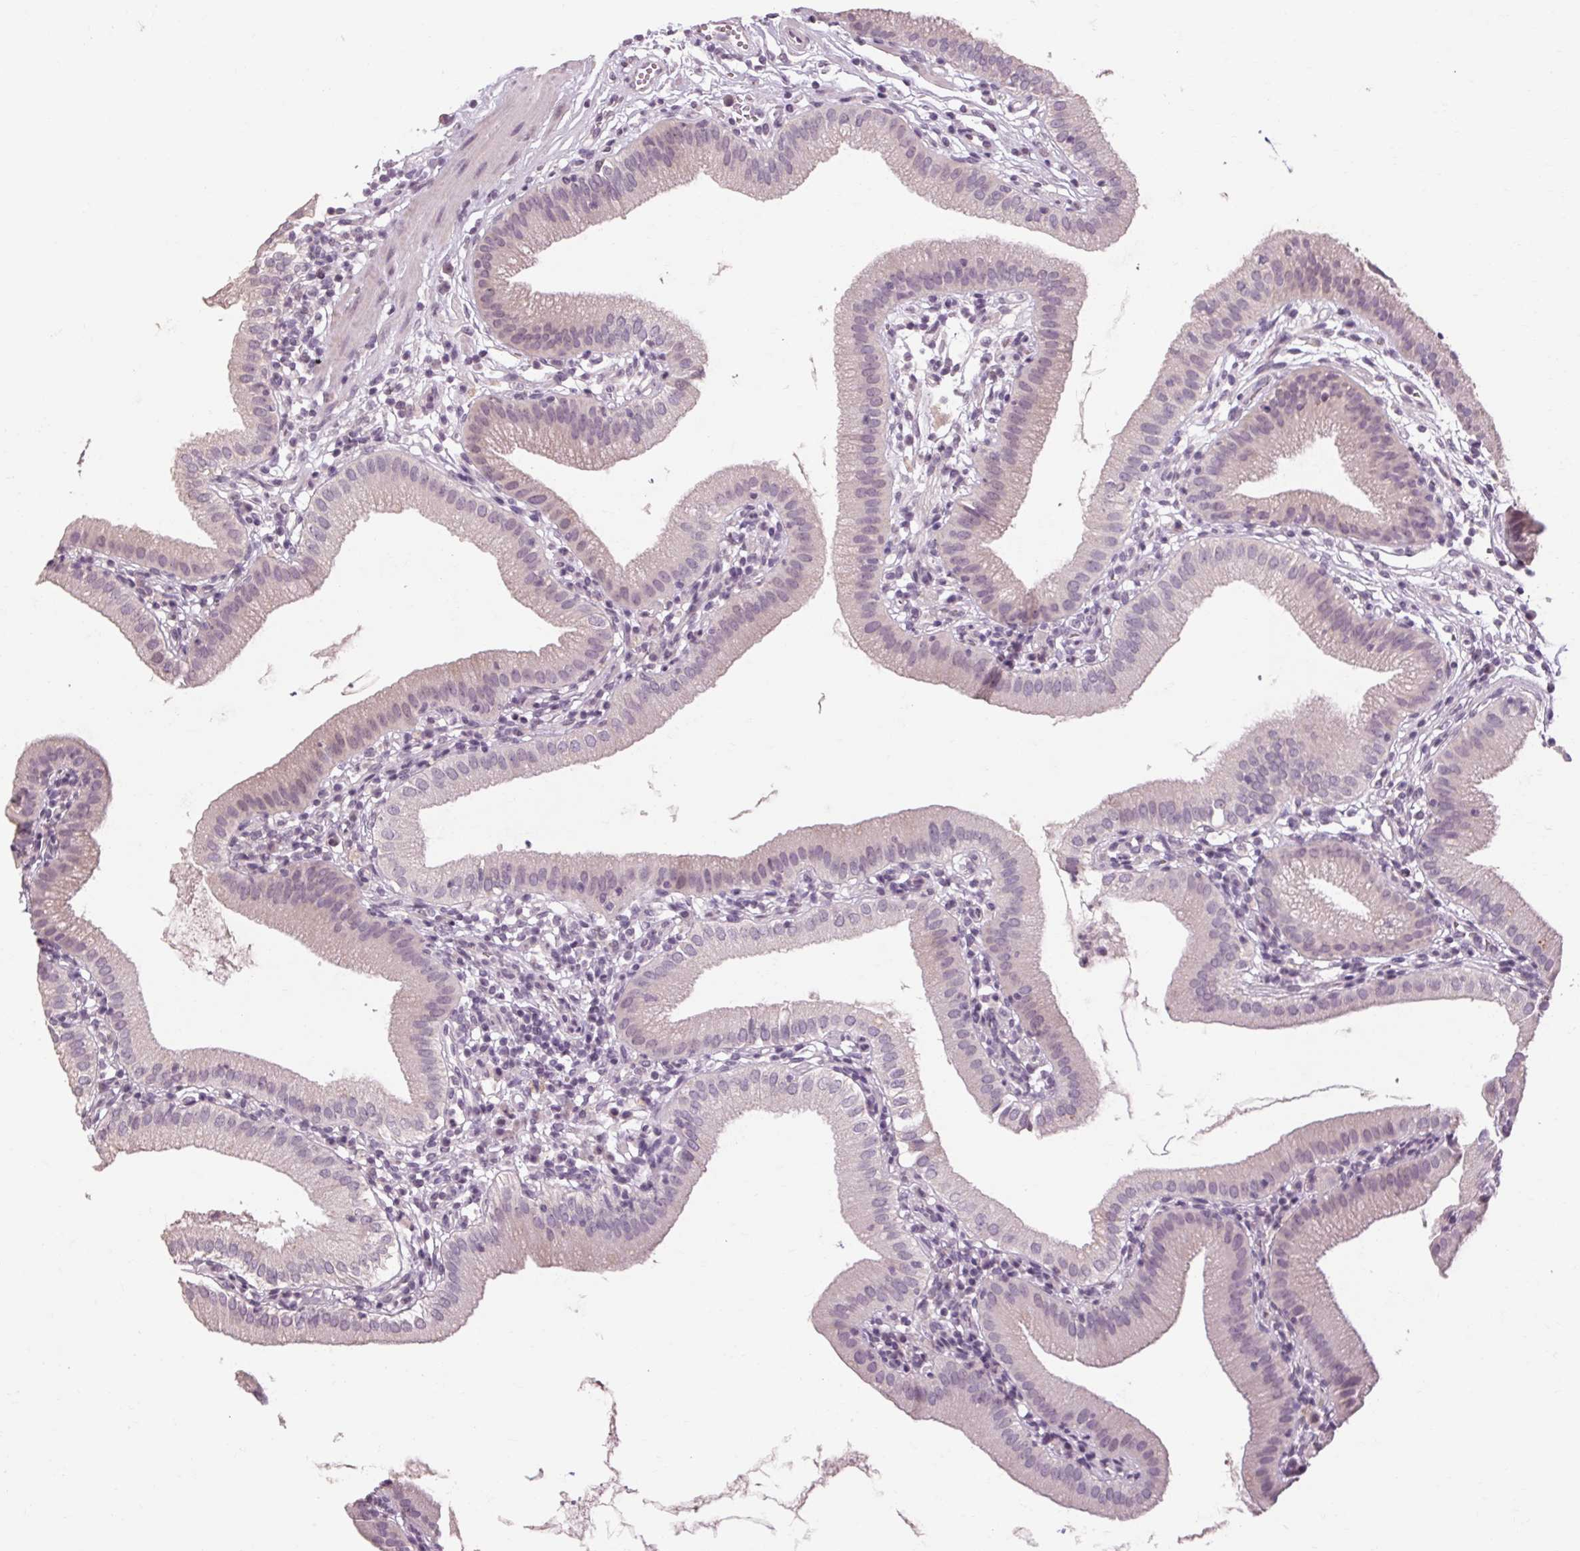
{"staining": {"intensity": "negative", "quantity": "none", "location": "none"}, "tissue": "gallbladder", "cell_type": "Glandular cells", "image_type": "normal", "snomed": [{"axis": "morphology", "description": "Normal tissue, NOS"}, {"axis": "topography", "description": "Gallbladder"}], "caption": "This is a micrograph of immunohistochemistry (IHC) staining of normal gallbladder, which shows no staining in glandular cells.", "gene": "POMC", "patient": {"sex": "female", "age": 65}}